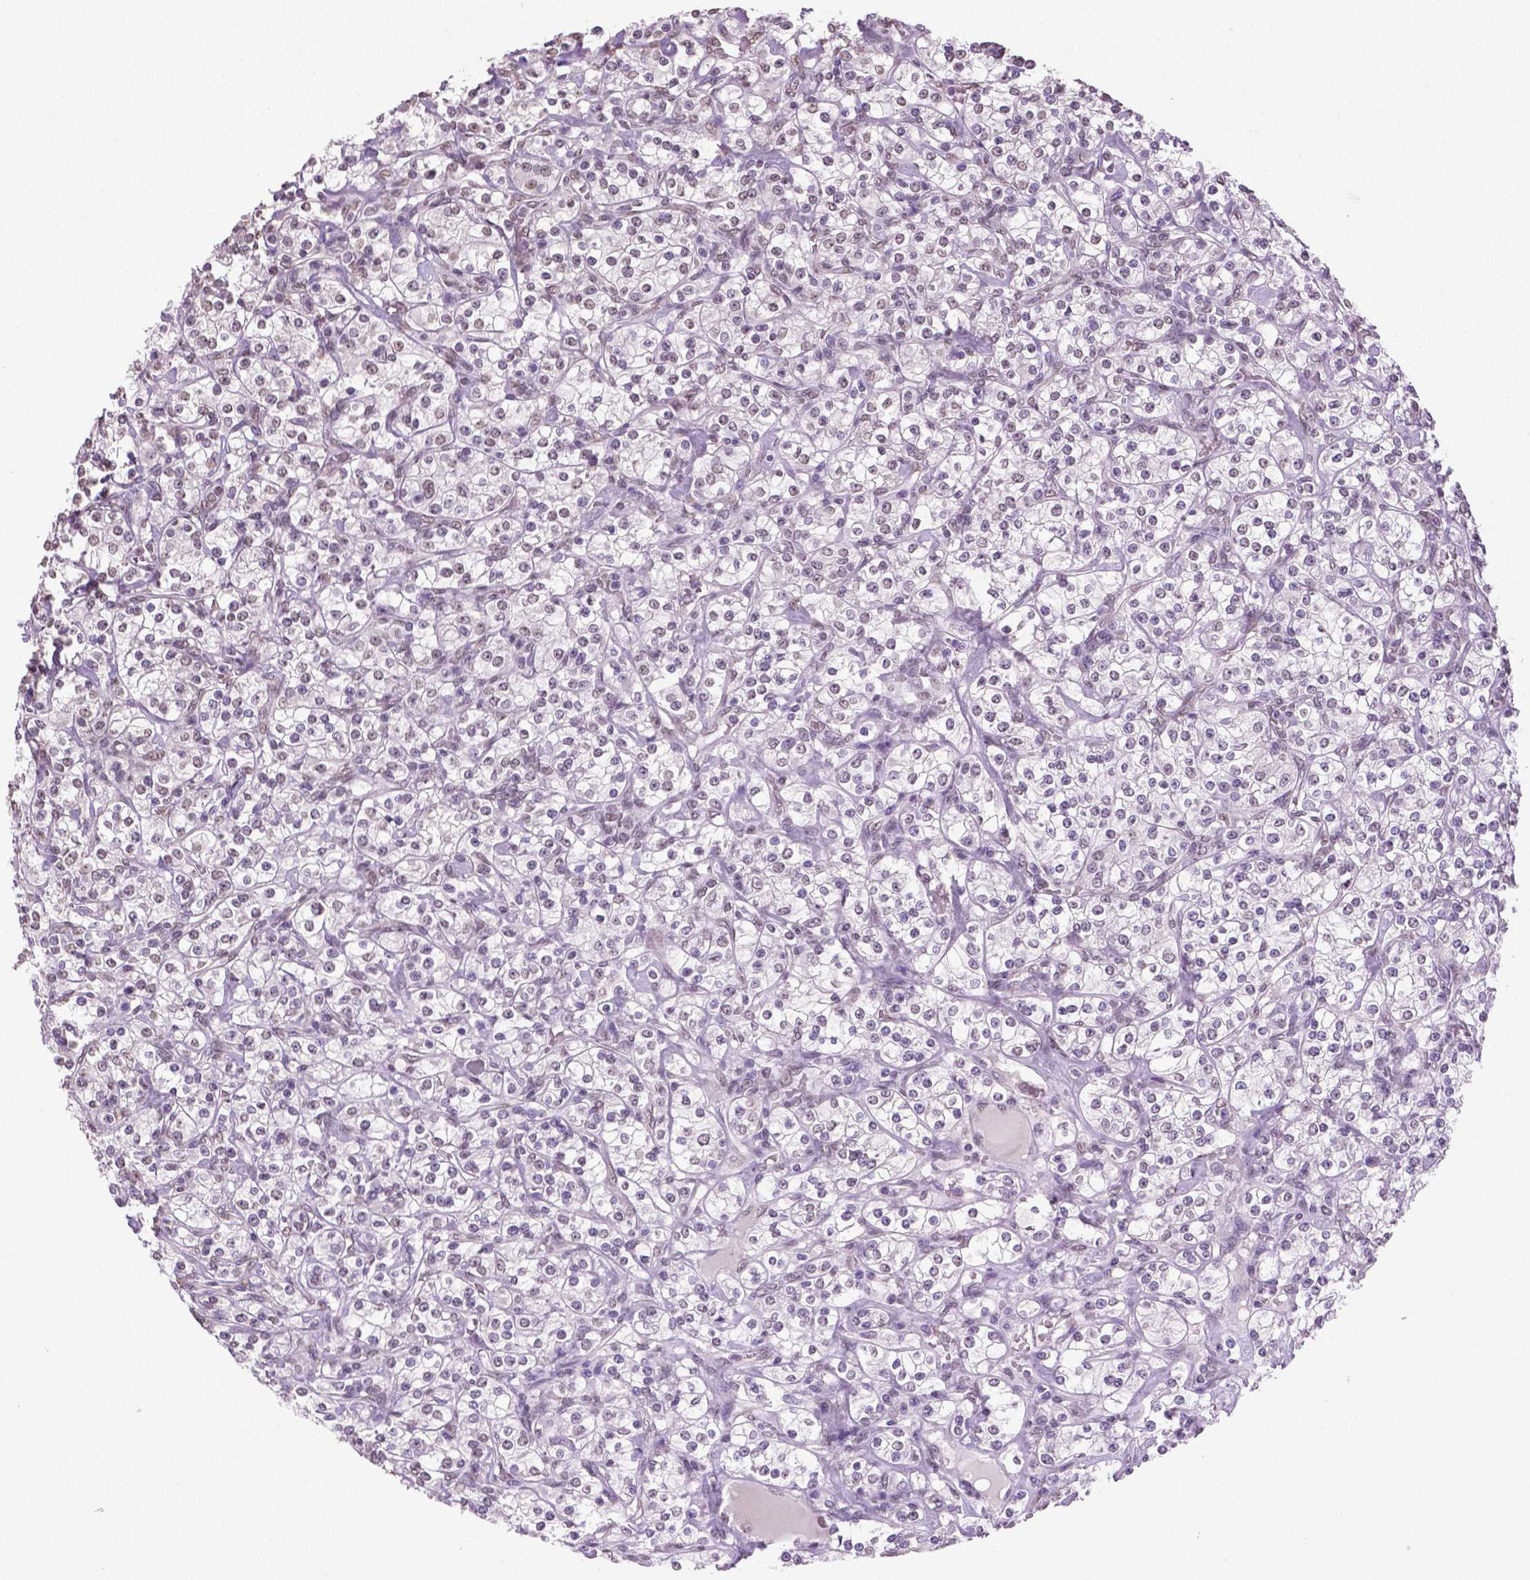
{"staining": {"intensity": "negative", "quantity": "none", "location": "none"}, "tissue": "renal cancer", "cell_type": "Tumor cells", "image_type": "cancer", "snomed": [{"axis": "morphology", "description": "Adenocarcinoma, NOS"}, {"axis": "topography", "description": "Kidney"}], "caption": "Photomicrograph shows no significant protein expression in tumor cells of renal cancer.", "gene": "IGF2BP1", "patient": {"sex": "male", "age": 77}}